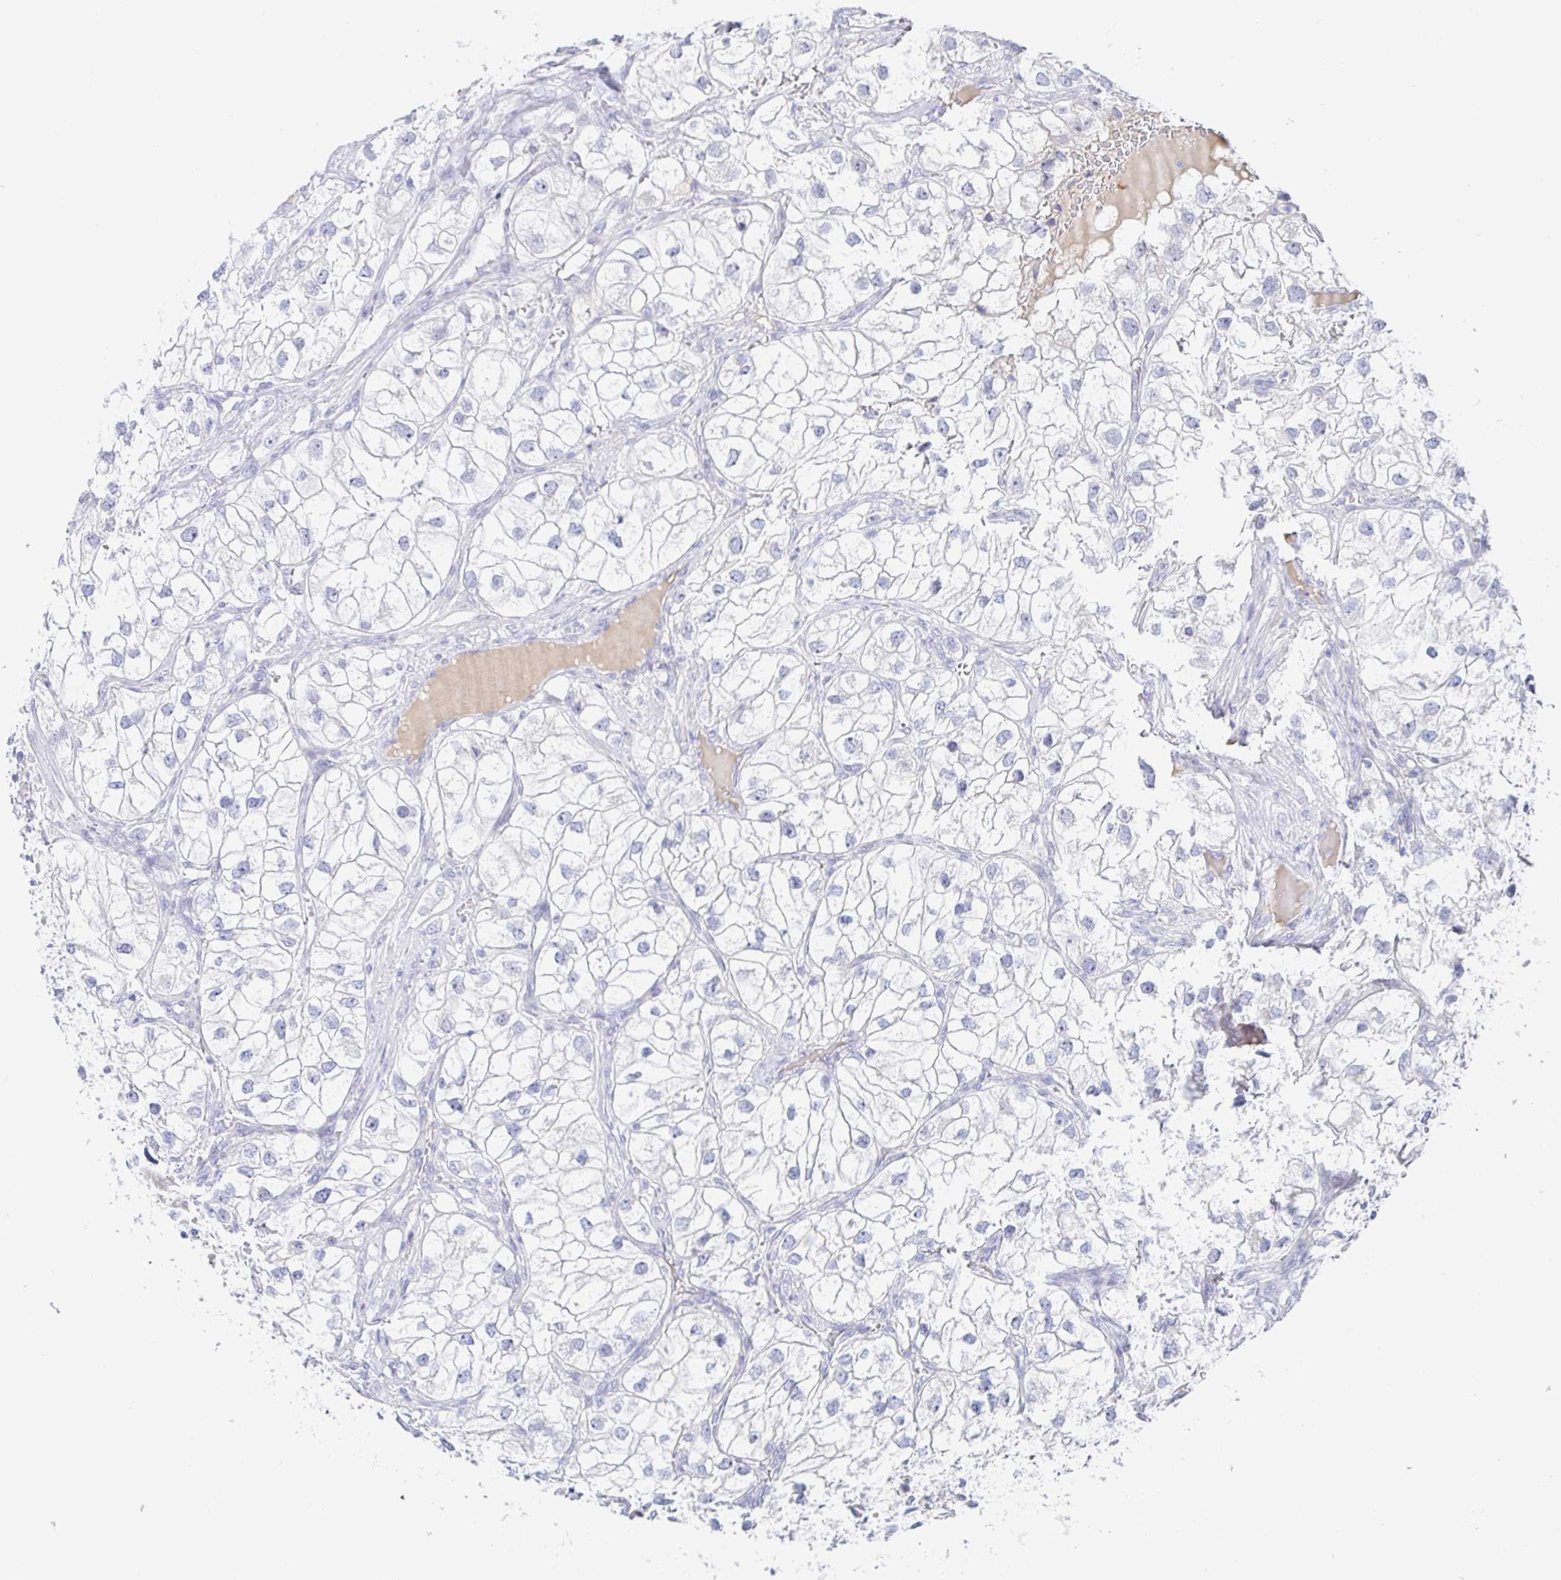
{"staining": {"intensity": "negative", "quantity": "none", "location": "none"}, "tissue": "renal cancer", "cell_type": "Tumor cells", "image_type": "cancer", "snomed": [{"axis": "morphology", "description": "Adenocarcinoma, NOS"}, {"axis": "topography", "description": "Kidney"}], "caption": "This is a image of immunohistochemistry staining of renal cancer (adenocarcinoma), which shows no expression in tumor cells.", "gene": "SIAH3", "patient": {"sex": "male", "age": 59}}